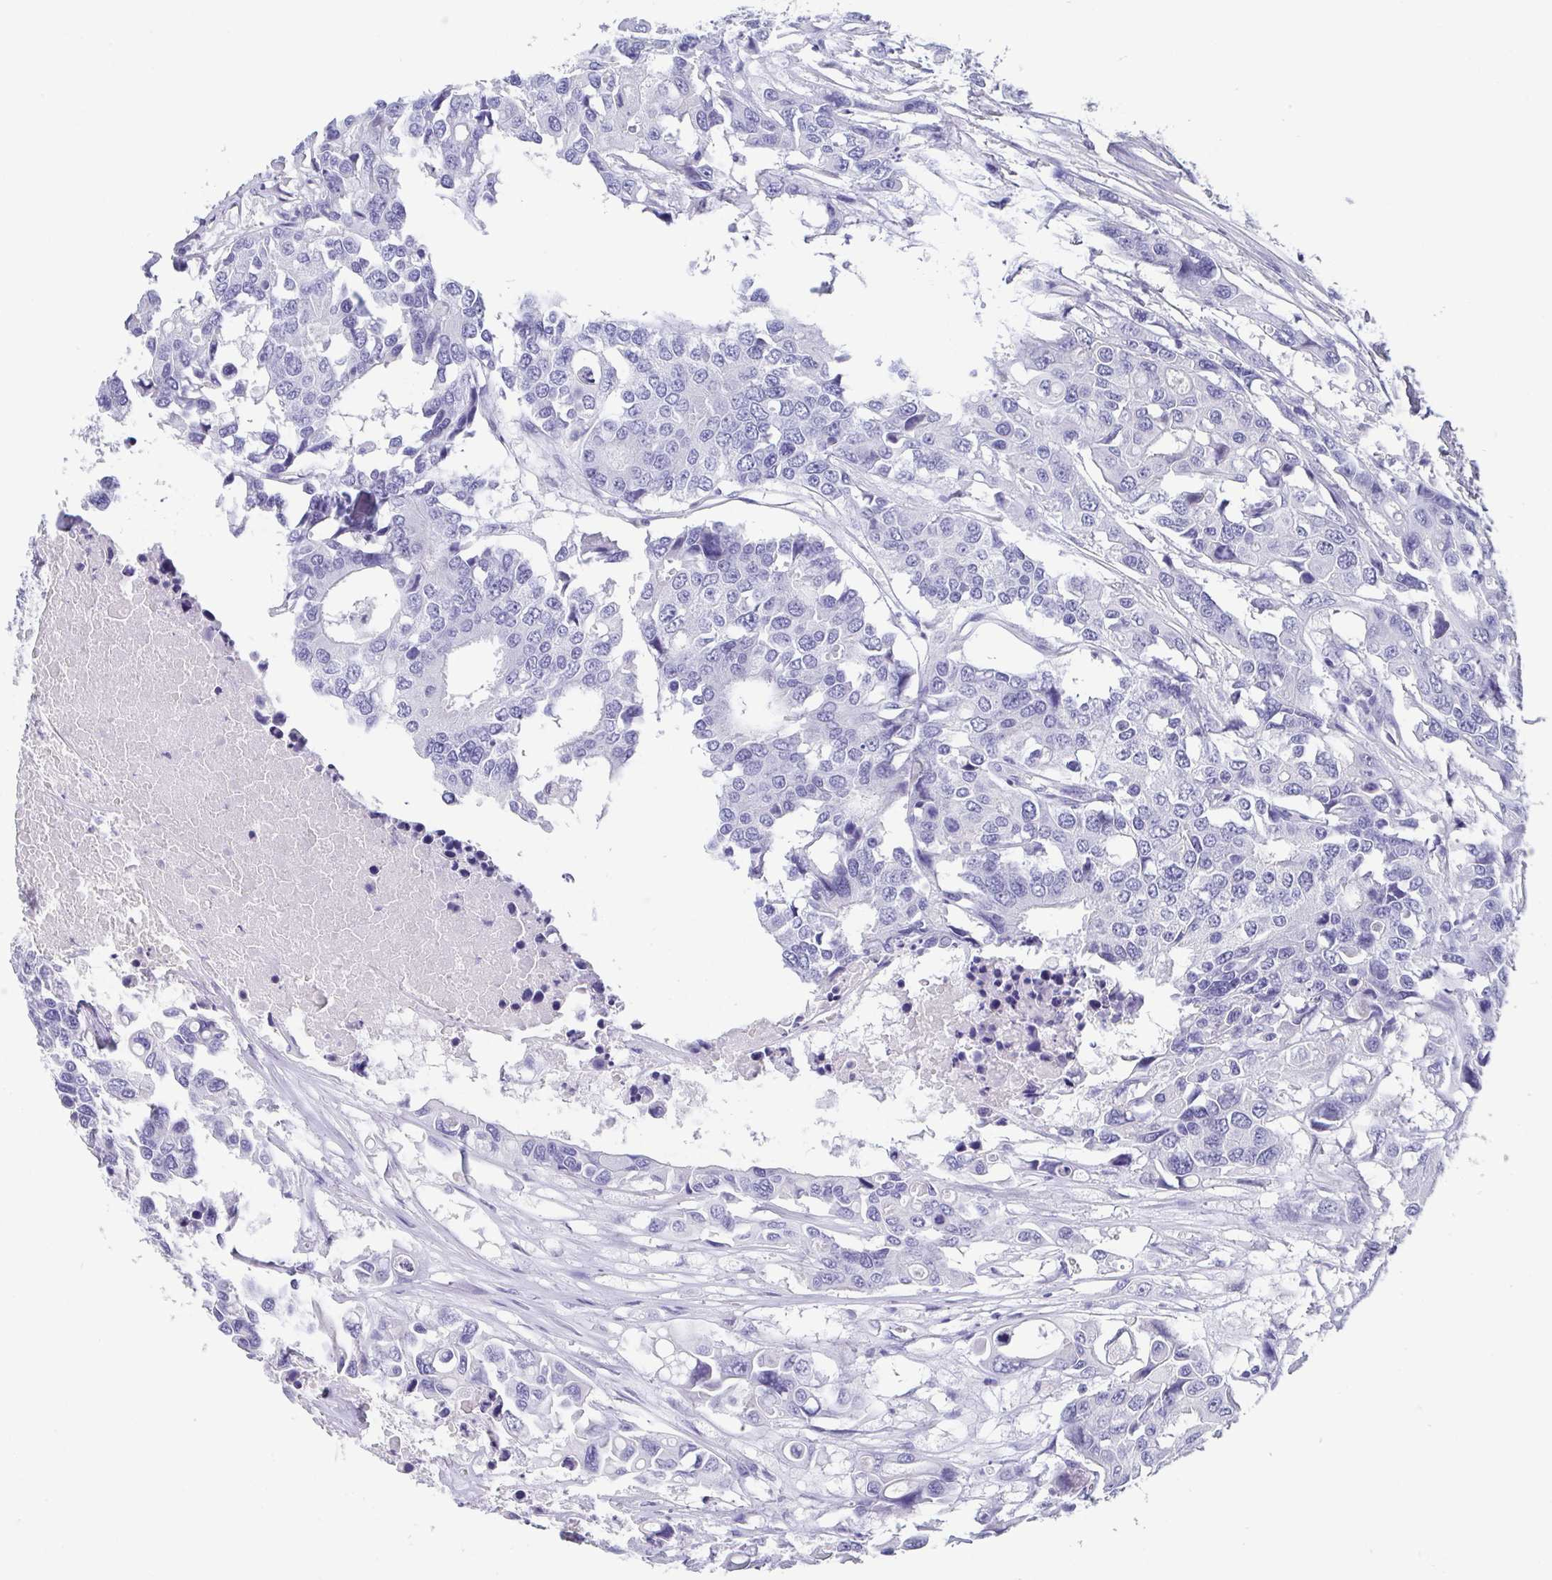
{"staining": {"intensity": "negative", "quantity": "none", "location": "none"}, "tissue": "colorectal cancer", "cell_type": "Tumor cells", "image_type": "cancer", "snomed": [{"axis": "morphology", "description": "Adenocarcinoma, NOS"}, {"axis": "topography", "description": "Colon"}], "caption": "The micrograph demonstrates no significant staining in tumor cells of adenocarcinoma (colorectal).", "gene": "SCGN", "patient": {"sex": "male", "age": 77}}